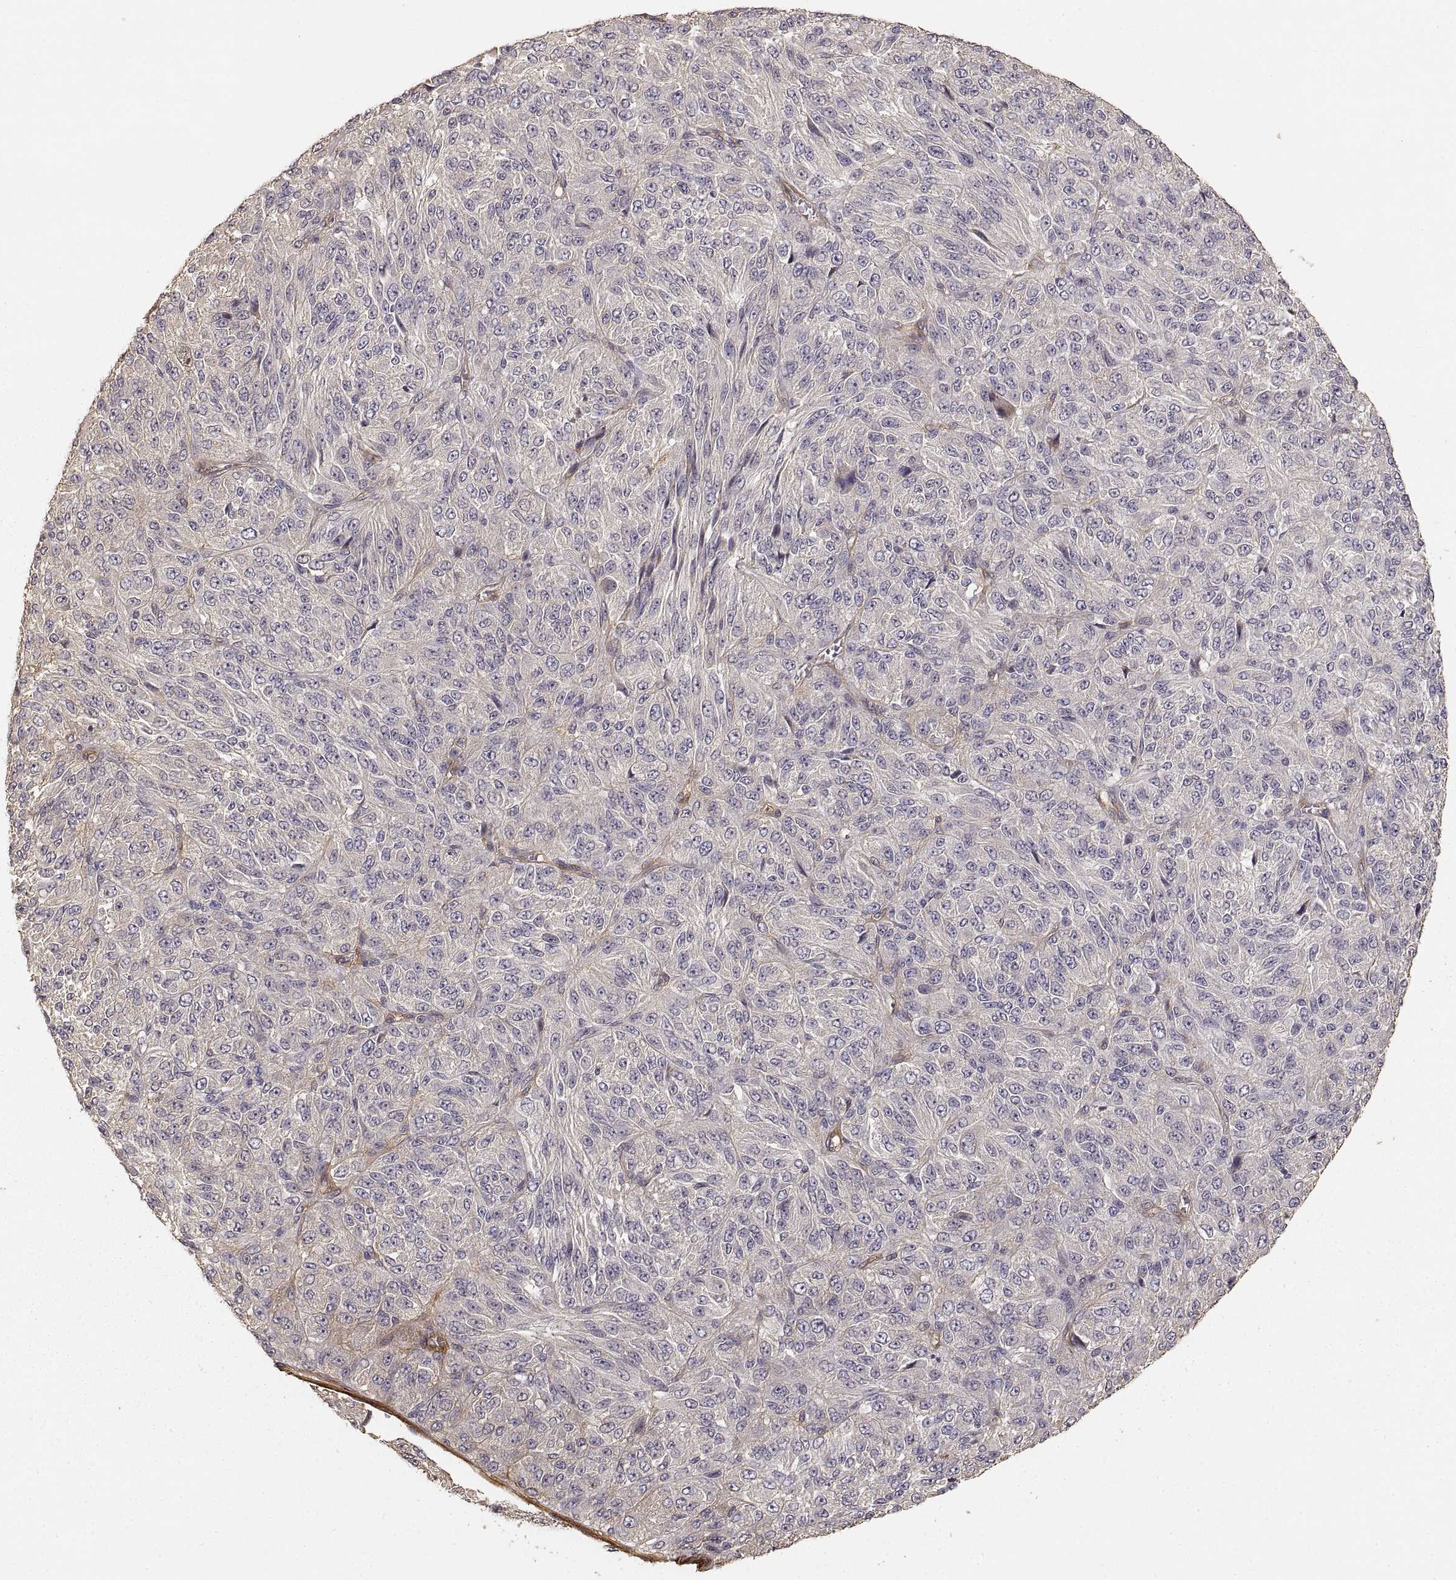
{"staining": {"intensity": "moderate", "quantity": "25%-75%", "location": "cytoplasmic/membranous"}, "tissue": "melanoma", "cell_type": "Tumor cells", "image_type": "cancer", "snomed": [{"axis": "morphology", "description": "Malignant melanoma, Metastatic site"}, {"axis": "topography", "description": "Brain"}], "caption": "High-magnification brightfield microscopy of malignant melanoma (metastatic site) stained with DAB (3,3'-diaminobenzidine) (brown) and counterstained with hematoxylin (blue). tumor cells exhibit moderate cytoplasmic/membranous positivity is identified in about25%-75% of cells.", "gene": "LAMA4", "patient": {"sex": "female", "age": 56}}